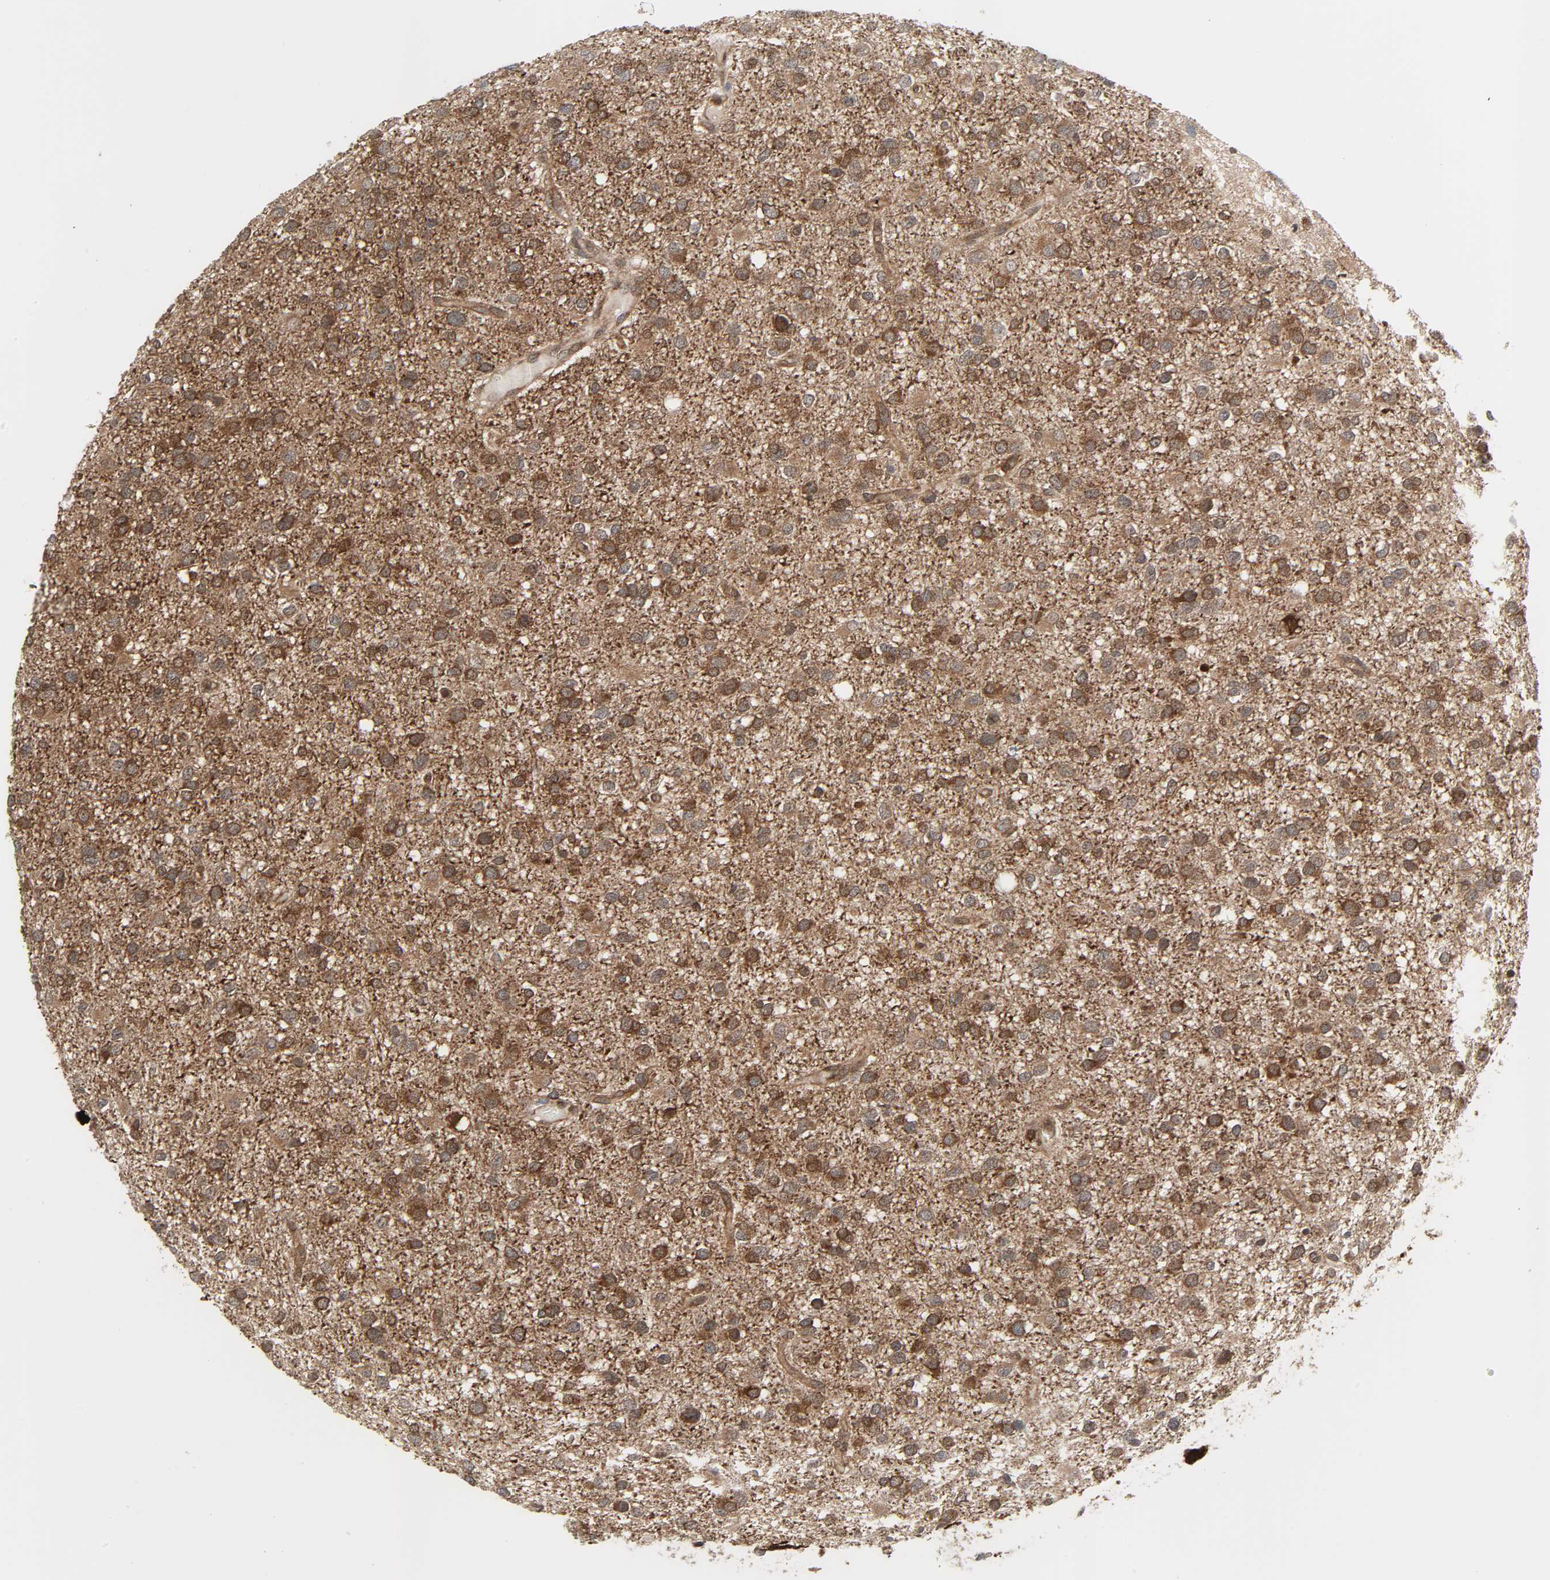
{"staining": {"intensity": "moderate", "quantity": ">75%", "location": "cytoplasmic/membranous"}, "tissue": "glioma", "cell_type": "Tumor cells", "image_type": "cancer", "snomed": [{"axis": "morphology", "description": "Glioma, malignant, Low grade"}, {"axis": "topography", "description": "Brain"}], "caption": "An image of glioma stained for a protein reveals moderate cytoplasmic/membranous brown staining in tumor cells.", "gene": "GSK3A", "patient": {"sex": "male", "age": 42}}